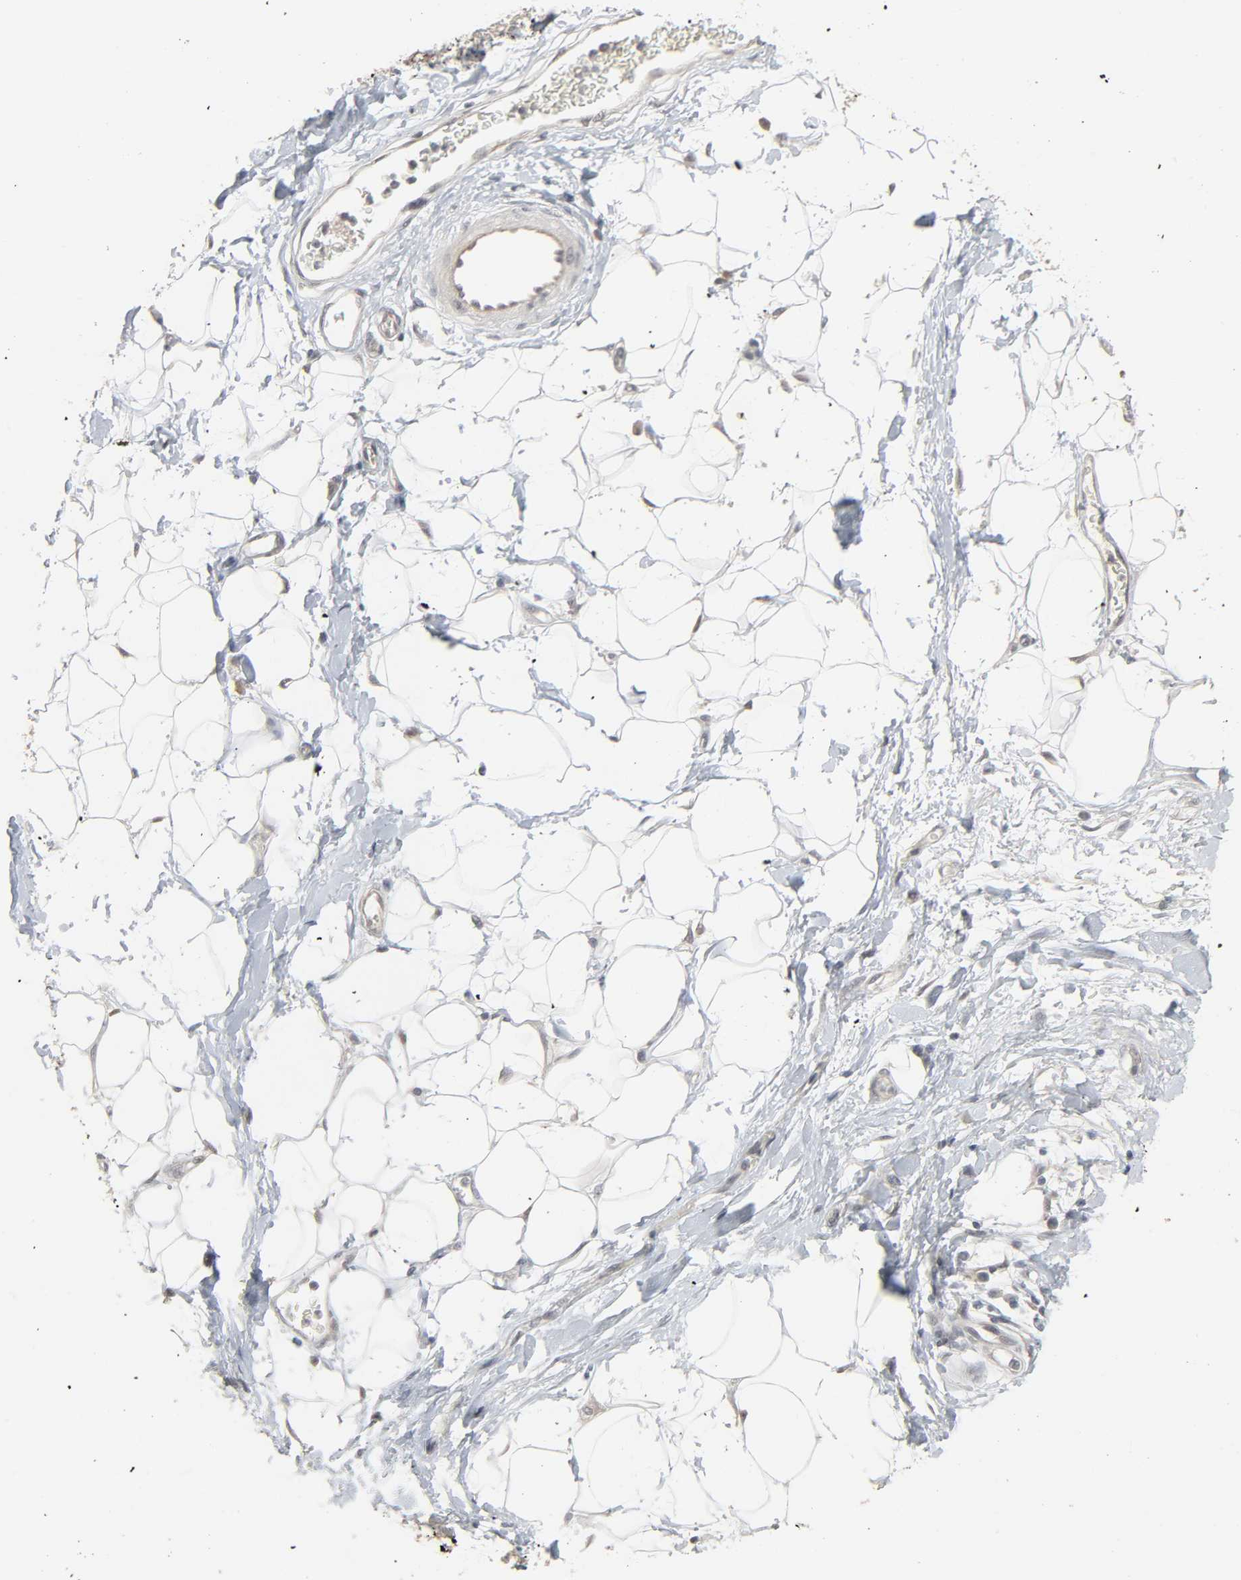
{"staining": {"intensity": "negative", "quantity": "none", "location": "none"}, "tissue": "adipose tissue", "cell_type": "Adipocytes", "image_type": "normal", "snomed": [{"axis": "morphology", "description": "Normal tissue, NOS"}, {"axis": "morphology", "description": "Urothelial carcinoma, High grade"}, {"axis": "topography", "description": "Vascular tissue"}, {"axis": "topography", "description": "Urinary bladder"}], "caption": "Immunohistochemistry of normal human adipose tissue exhibits no expression in adipocytes. (Immunohistochemistry, brightfield microscopy, high magnification).", "gene": "ZNF222", "patient": {"sex": "female", "age": 56}}